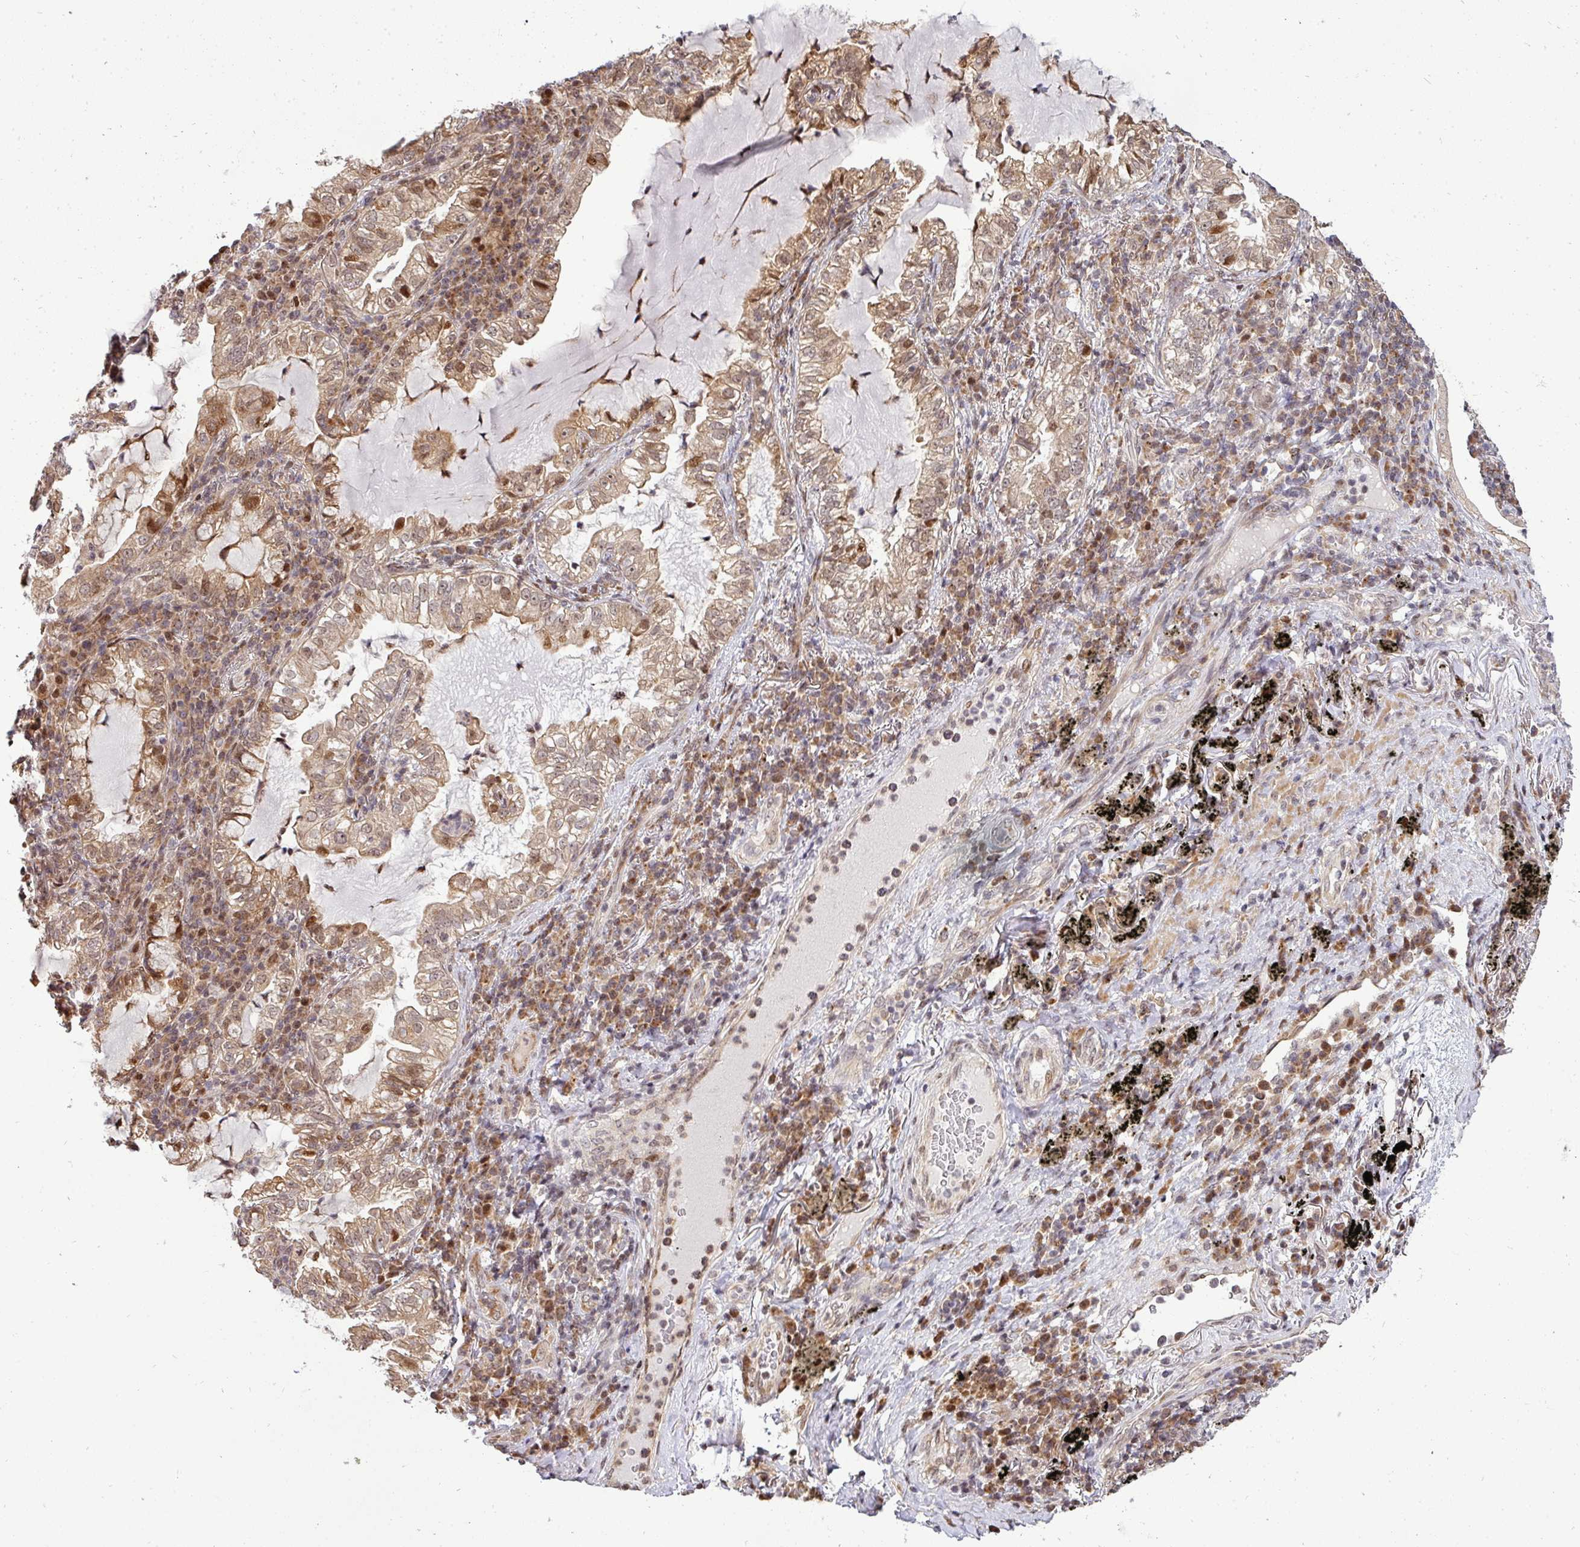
{"staining": {"intensity": "moderate", "quantity": ">75%", "location": "cytoplasmic/membranous,nuclear"}, "tissue": "lung cancer", "cell_type": "Tumor cells", "image_type": "cancer", "snomed": [{"axis": "morphology", "description": "Adenocarcinoma, NOS"}, {"axis": "topography", "description": "Lung"}], "caption": "A histopathology image of human lung adenocarcinoma stained for a protein reveals moderate cytoplasmic/membranous and nuclear brown staining in tumor cells.", "gene": "PATZ1", "patient": {"sex": "female", "age": 73}}